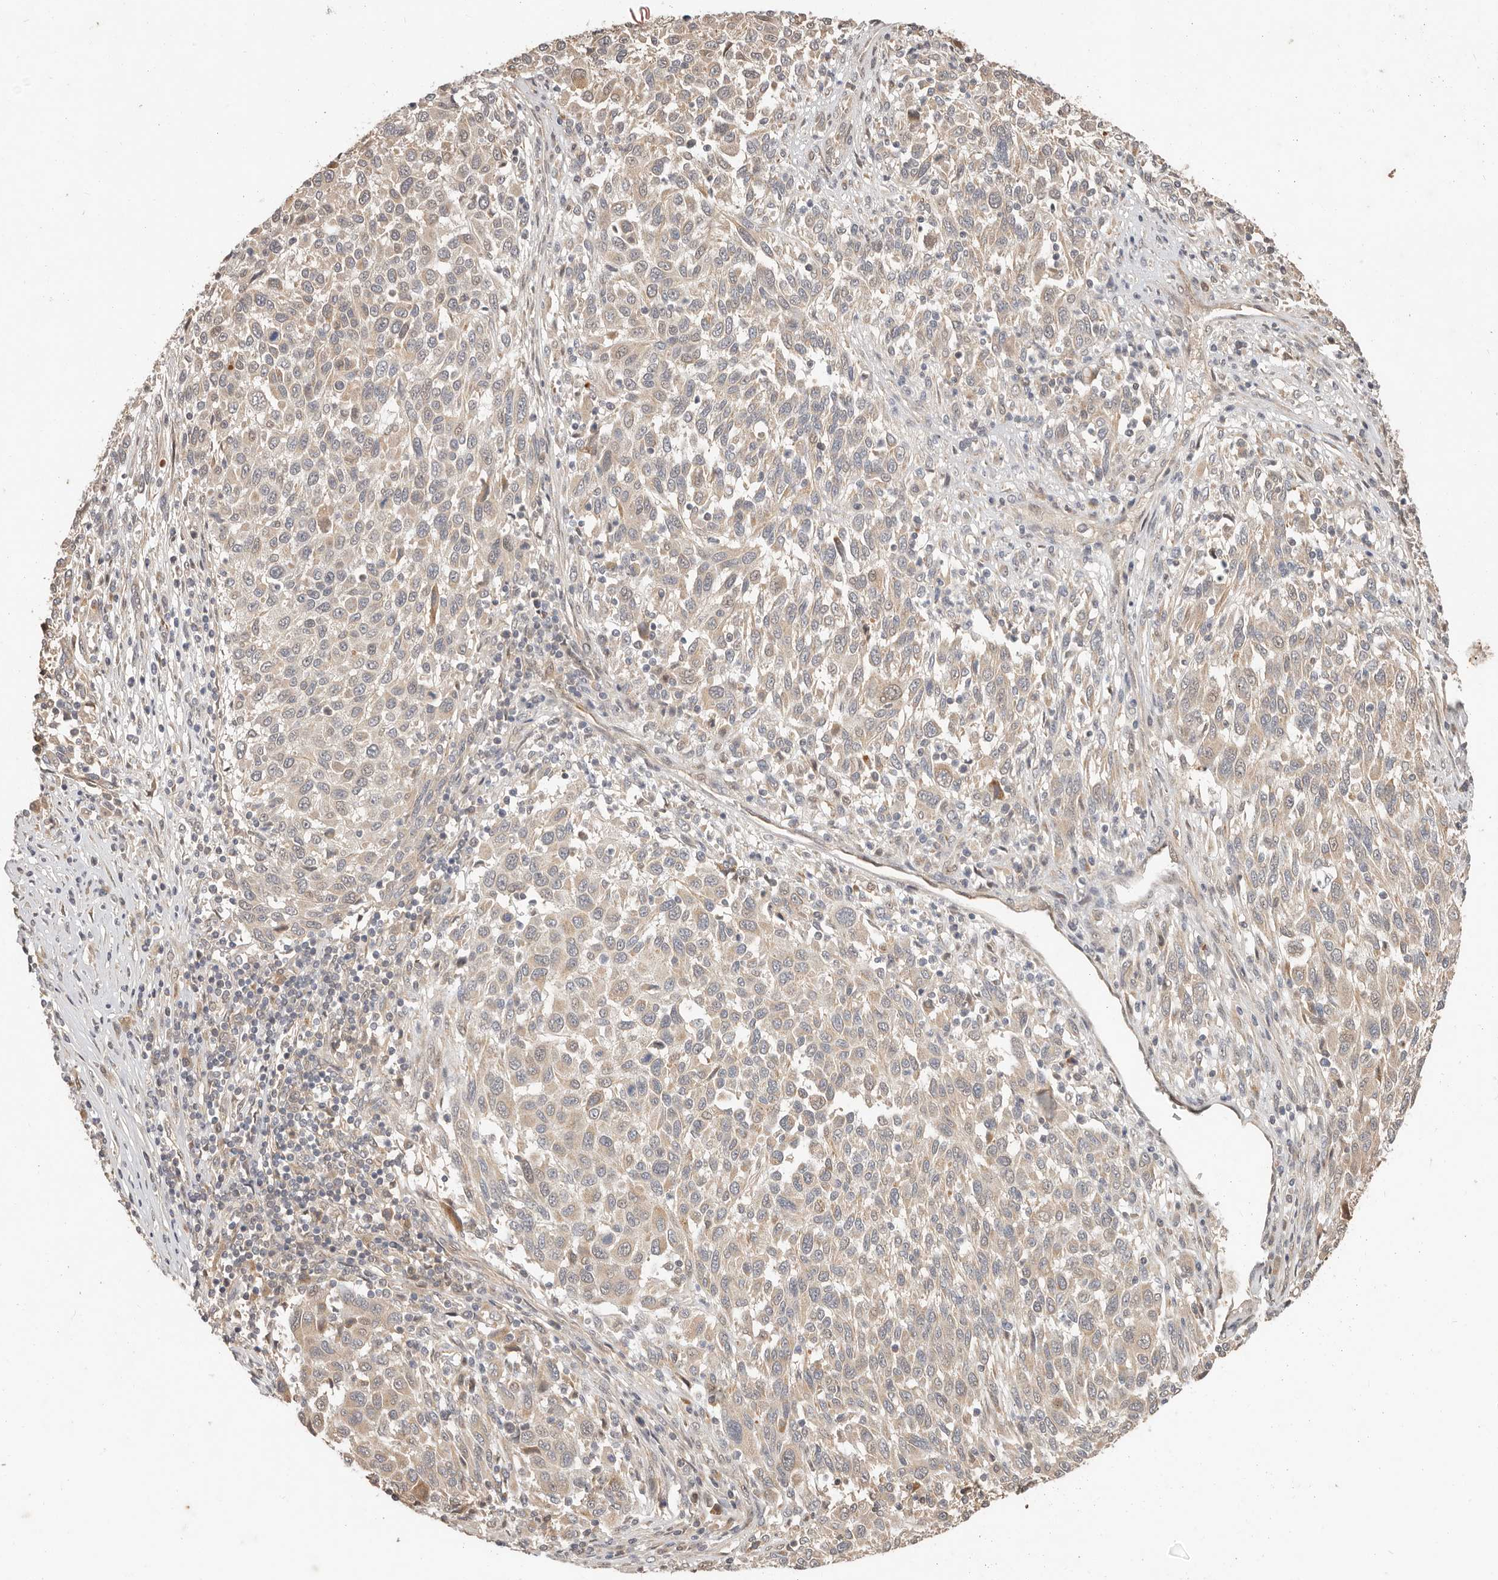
{"staining": {"intensity": "weak", "quantity": ">75%", "location": "cytoplasmic/membranous"}, "tissue": "melanoma", "cell_type": "Tumor cells", "image_type": "cancer", "snomed": [{"axis": "morphology", "description": "Malignant melanoma, Metastatic site"}, {"axis": "topography", "description": "Lymph node"}], "caption": "Tumor cells exhibit low levels of weak cytoplasmic/membranous expression in about >75% of cells in human malignant melanoma (metastatic site).", "gene": "MTFR2", "patient": {"sex": "male", "age": 61}}